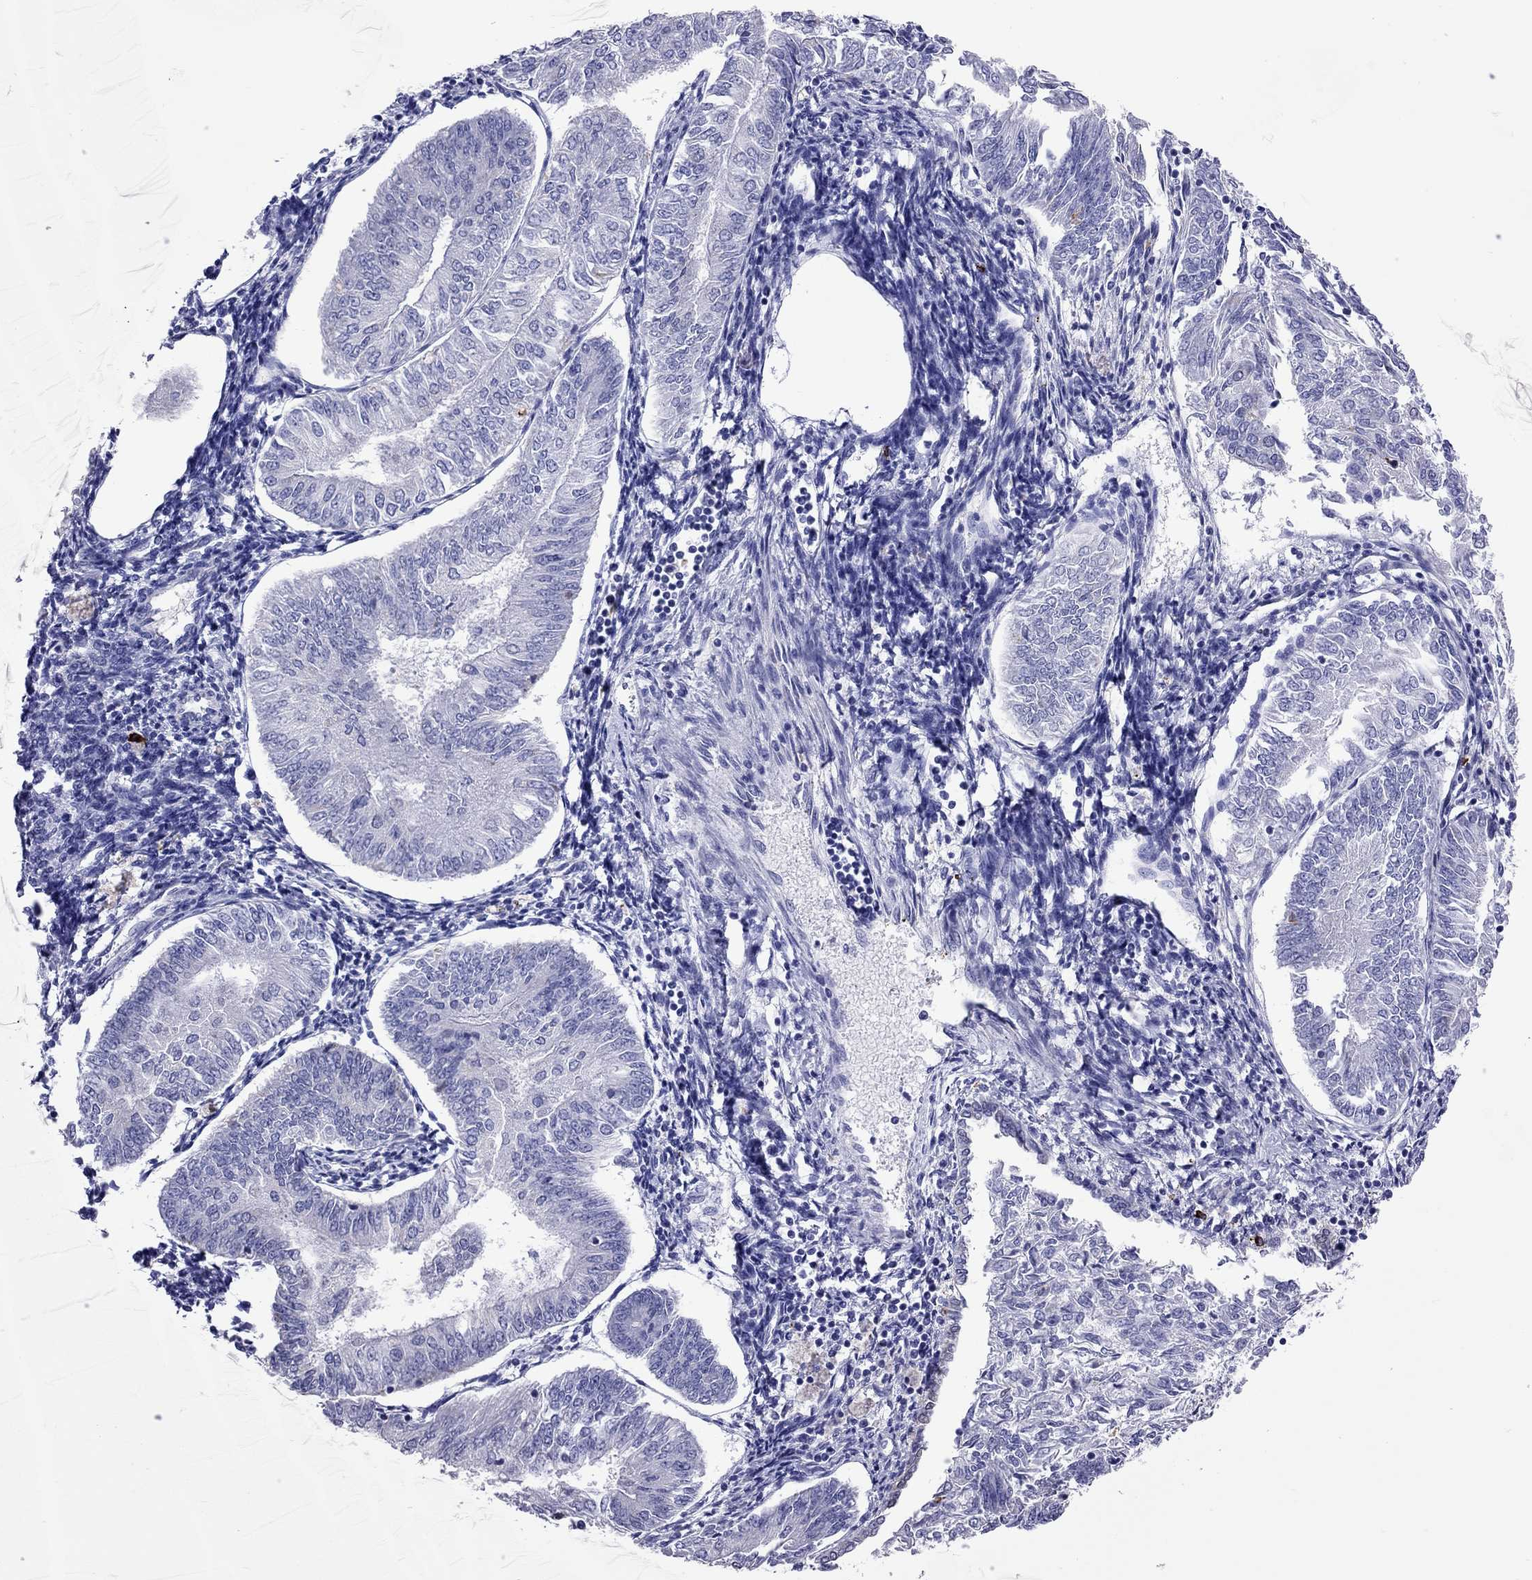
{"staining": {"intensity": "negative", "quantity": "none", "location": "none"}, "tissue": "endometrial cancer", "cell_type": "Tumor cells", "image_type": "cancer", "snomed": [{"axis": "morphology", "description": "Adenocarcinoma, NOS"}, {"axis": "topography", "description": "Endometrium"}], "caption": "Immunohistochemistry (IHC) micrograph of neoplastic tissue: human endometrial cancer (adenocarcinoma) stained with DAB reveals no significant protein staining in tumor cells.", "gene": "ADORA2A", "patient": {"sex": "female", "age": 58}}